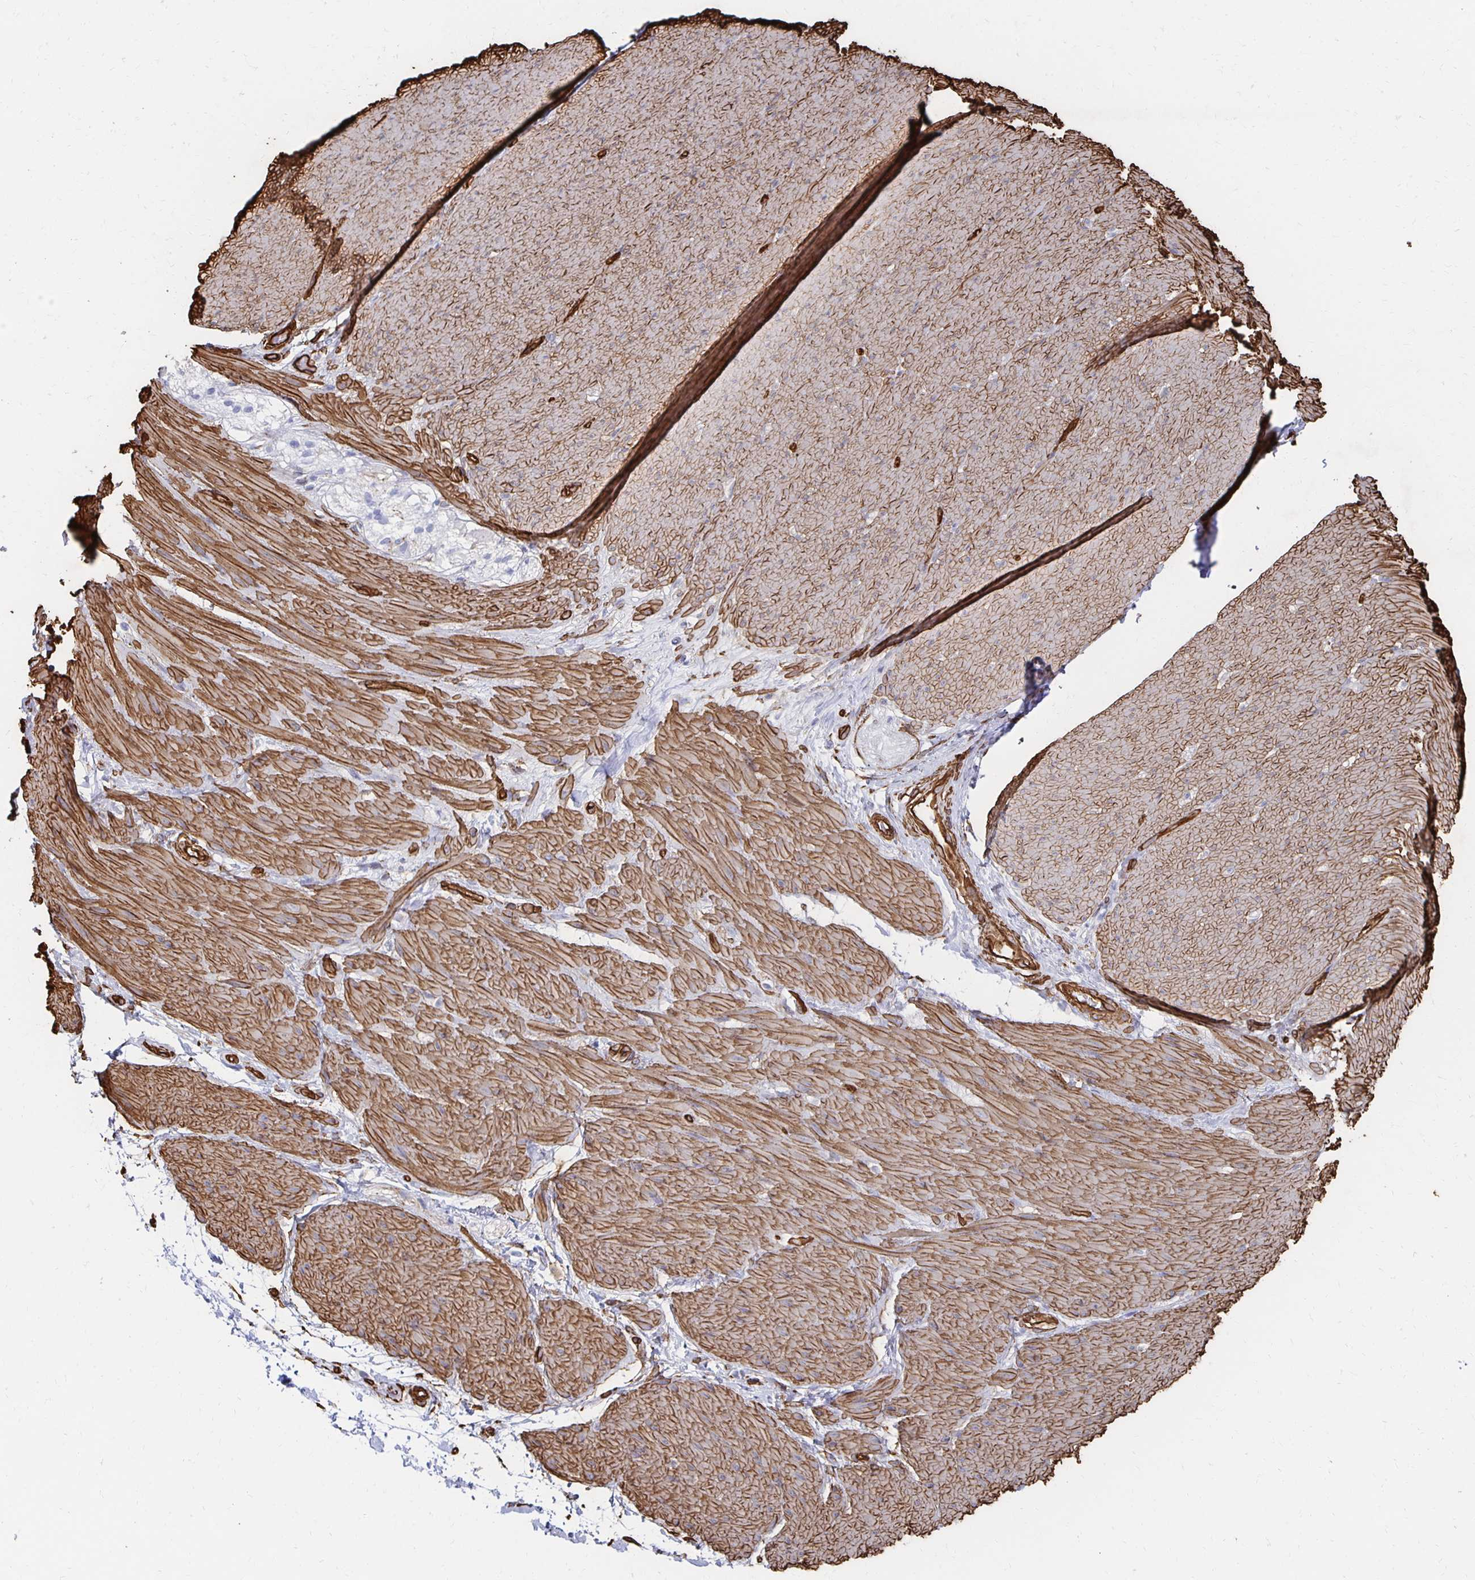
{"staining": {"intensity": "moderate", "quantity": ">75%", "location": "cytoplasmic/membranous"}, "tissue": "smooth muscle", "cell_type": "Smooth muscle cells", "image_type": "normal", "snomed": [{"axis": "morphology", "description": "Normal tissue, NOS"}, {"axis": "topography", "description": "Smooth muscle"}, {"axis": "topography", "description": "Rectum"}], "caption": "Immunohistochemical staining of unremarkable smooth muscle reveals >75% levels of moderate cytoplasmic/membranous protein staining in approximately >75% of smooth muscle cells. The staining is performed using DAB brown chromogen to label protein expression. The nuclei are counter-stained blue using hematoxylin.", "gene": "VIPR2", "patient": {"sex": "male", "age": 53}}